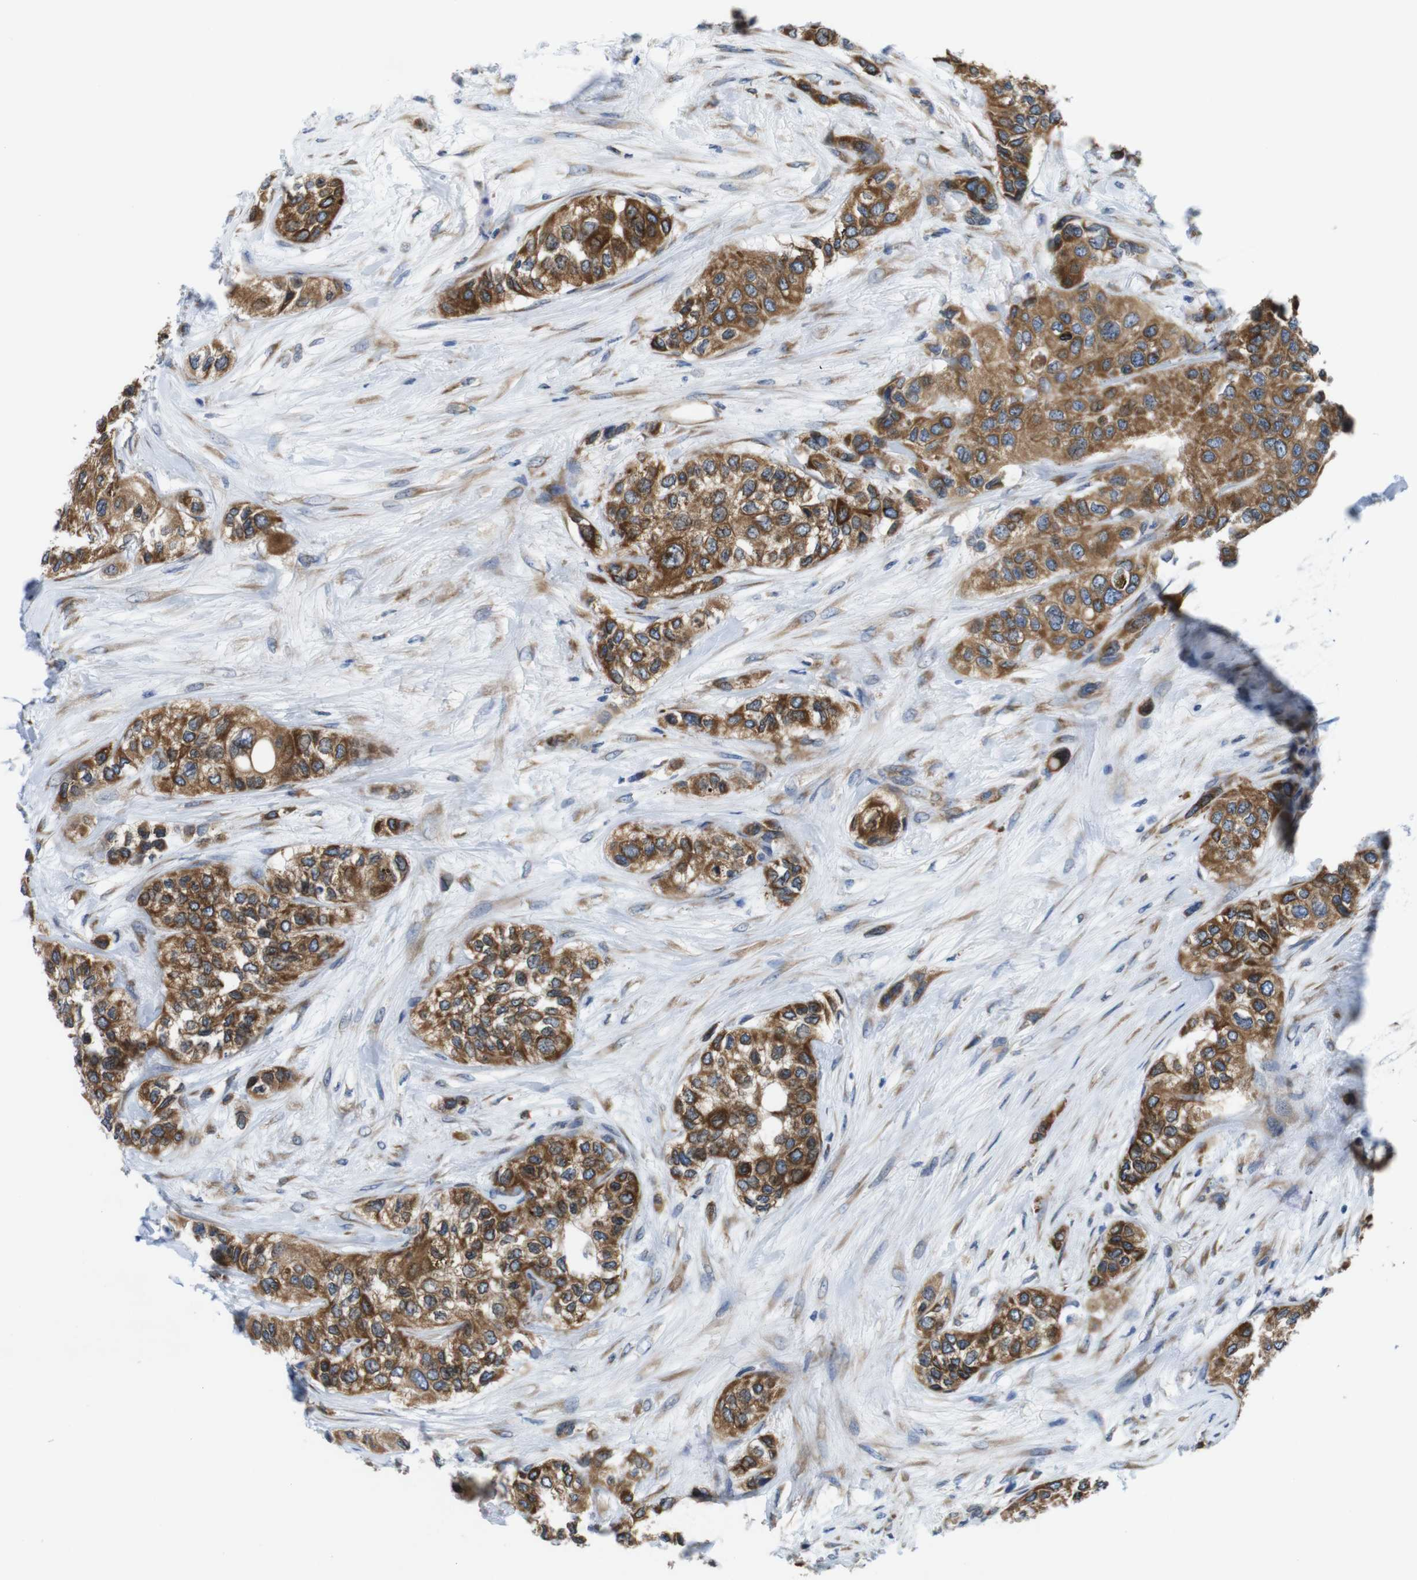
{"staining": {"intensity": "moderate", "quantity": ">75%", "location": "cytoplasmic/membranous"}, "tissue": "urothelial cancer", "cell_type": "Tumor cells", "image_type": "cancer", "snomed": [{"axis": "morphology", "description": "Urothelial carcinoma, High grade"}, {"axis": "topography", "description": "Urinary bladder"}], "caption": "Protein analysis of urothelial cancer tissue displays moderate cytoplasmic/membranous positivity in about >75% of tumor cells.", "gene": "HACD3", "patient": {"sex": "female", "age": 56}}